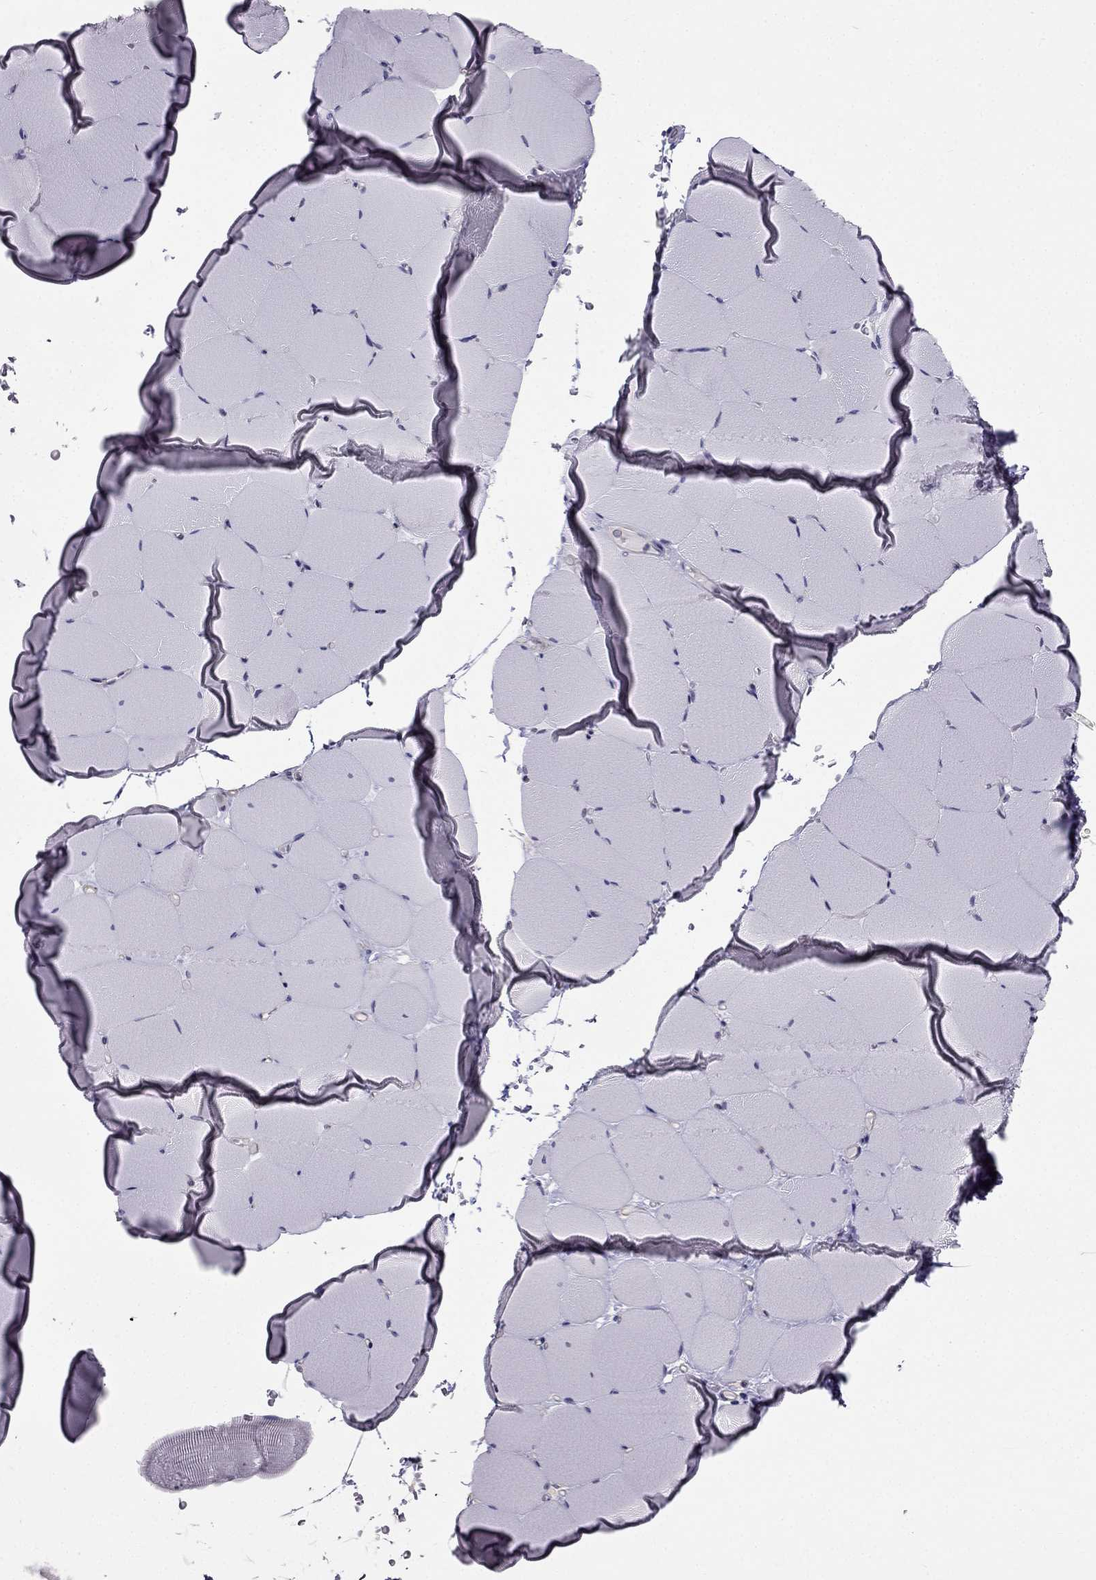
{"staining": {"intensity": "negative", "quantity": "none", "location": "none"}, "tissue": "skeletal muscle", "cell_type": "Myocytes", "image_type": "normal", "snomed": [{"axis": "morphology", "description": "Normal tissue, NOS"}, {"axis": "topography", "description": "Skeletal muscle"}], "caption": "A high-resolution histopathology image shows immunohistochemistry (IHC) staining of normal skeletal muscle, which reveals no significant positivity in myocytes. (Brightfield microscopy of DAB (3,3'-diaminobenzidine) immunohistochemistry (IHC) at high magnification).", "gene": "HSFX1", "patient": {"sex": "female", "age": 37}}